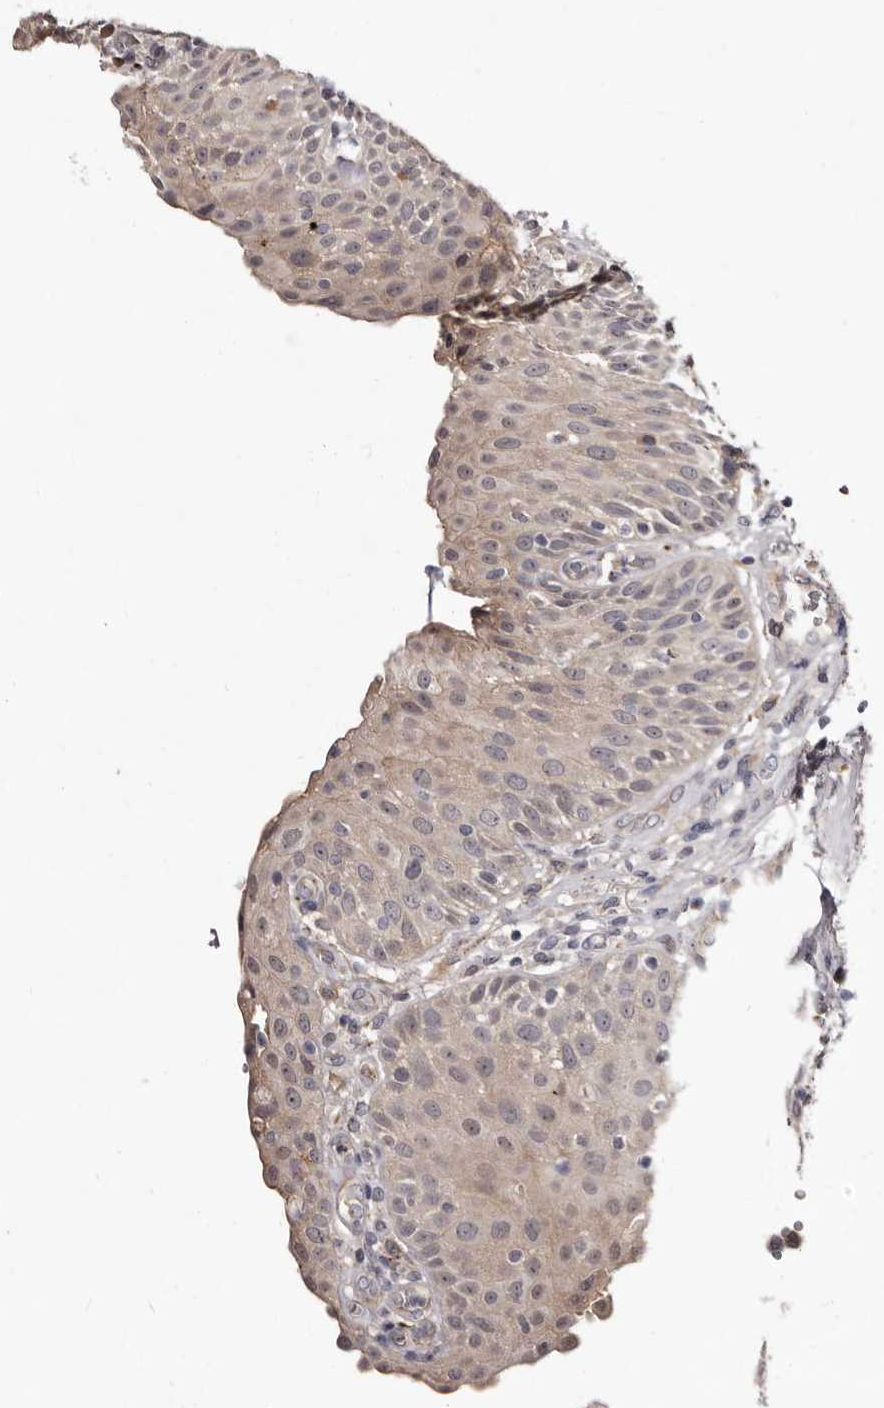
{"staining": {"intensity": "weak", "quantity": "25%-75%", "location": "cytoplasmic/membranous"}, "tissue": "urinary bladder", "cell_type": "Urothelial cells", "image_type": "normal", "snomed": [{"axis": "morphology", "description": "Normal tissue, NOS"}, {"axis": "topography", "description": "Urinary bladder"}], "caption": "A histopathology image of urinary bladder stained for a protein exhibits weak cytoplasmic/membranous brown staining in urothelial cells. (DAB (3,3'-diaminobenzidine) IHC, brown staining for protein, blue staining for nuclei).", "gene": "LANCL2", "patient": {"sex": "female", "age": 62}}